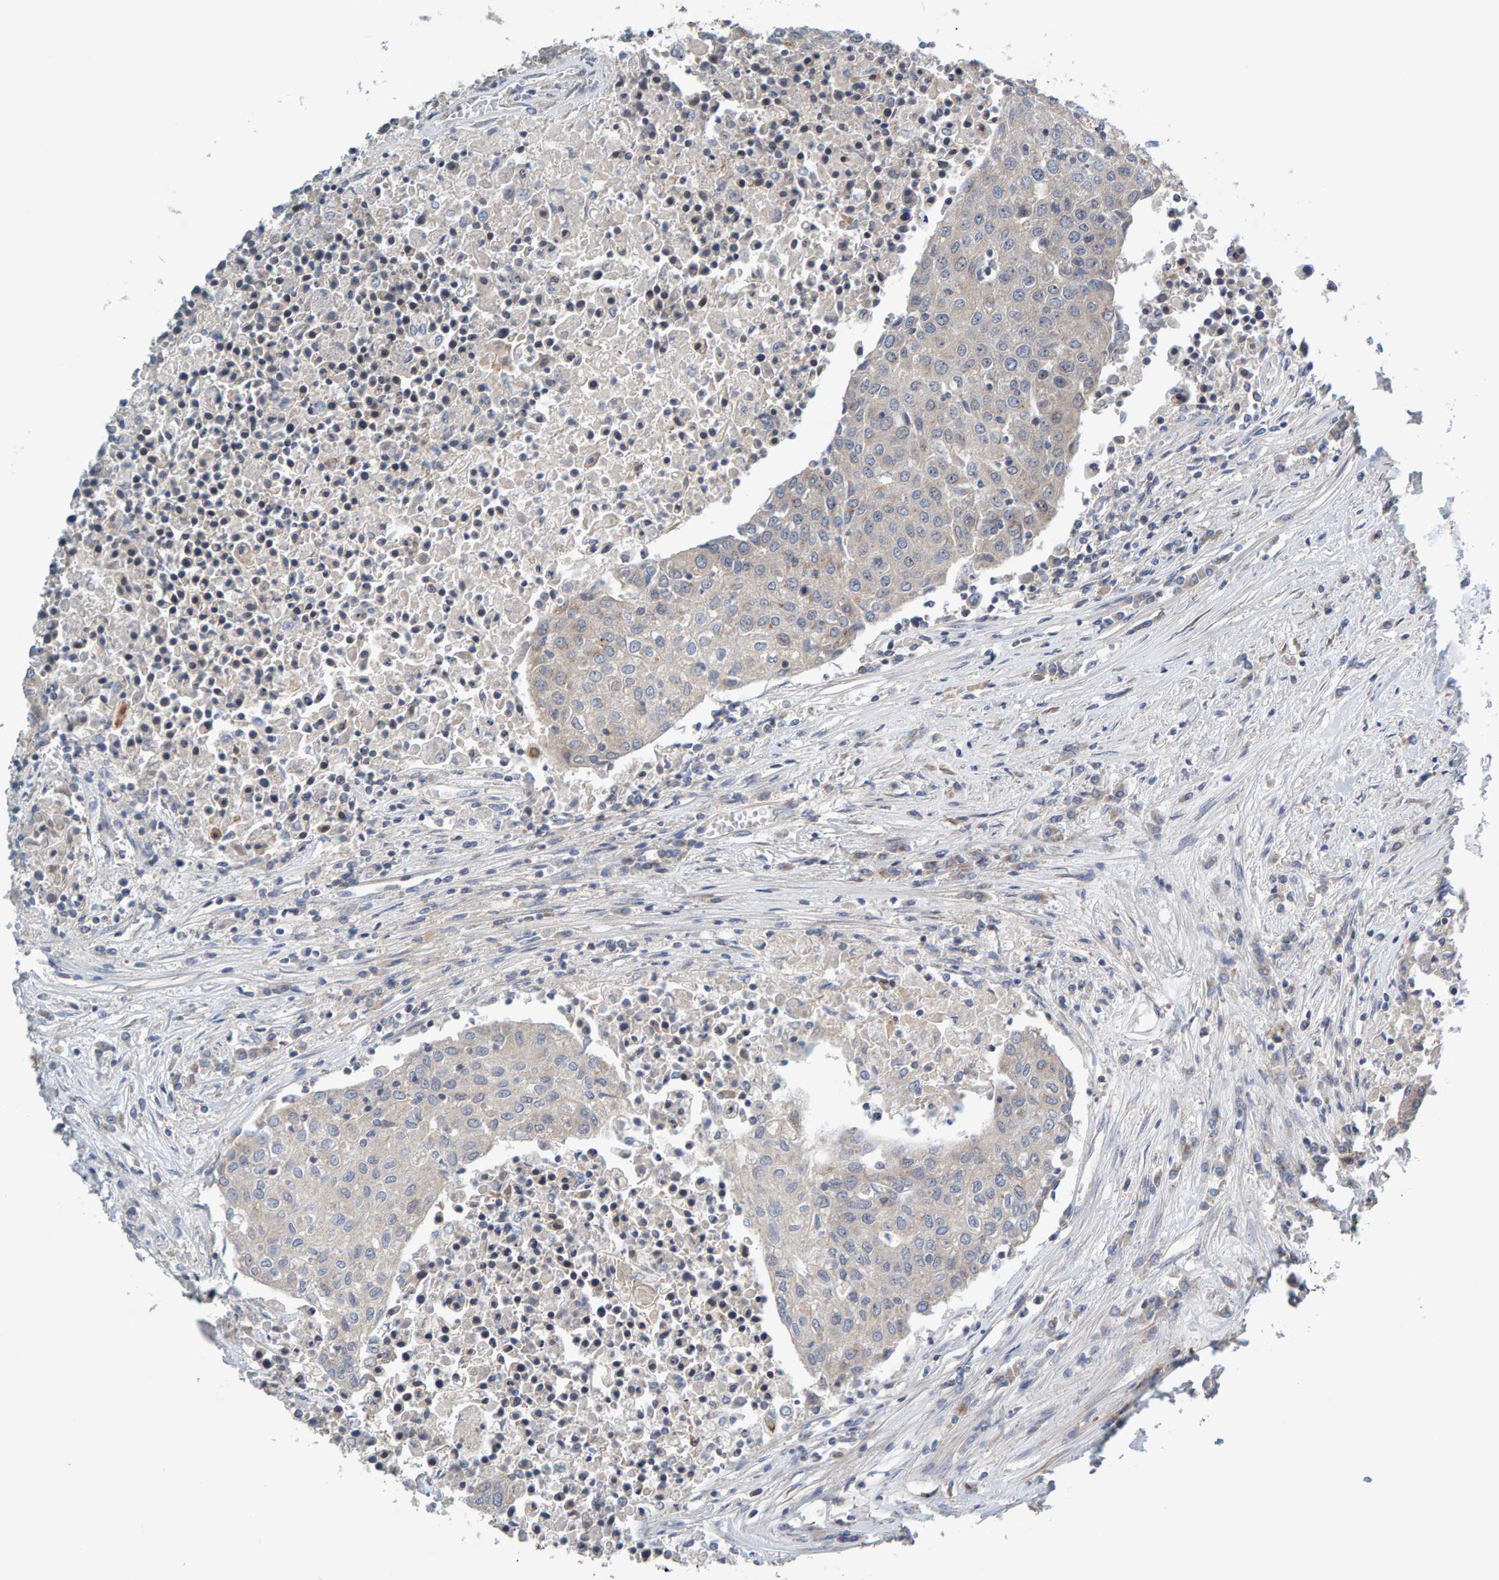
{"staining": {"intensity": "weak", "quantity": "<25%", "location": "cytoplasmic/membranous"}, "tissue": "urothelial cancer", "cell_type": "Tumor cells", "image_type": "cancer", "snomed": [{"axis": "morphology", "description": "Urothelial carcinoma, High grade"}, {"axis": "topography", "description": "Urinary bladder"}], "caption": "Immunohistochemistry (IHC) of human urothelial carcinoma (high-grade) exhibits no staining in tumor cells.", "gene": "CCM2", "patient": {"sex": "female", "age": 85}}